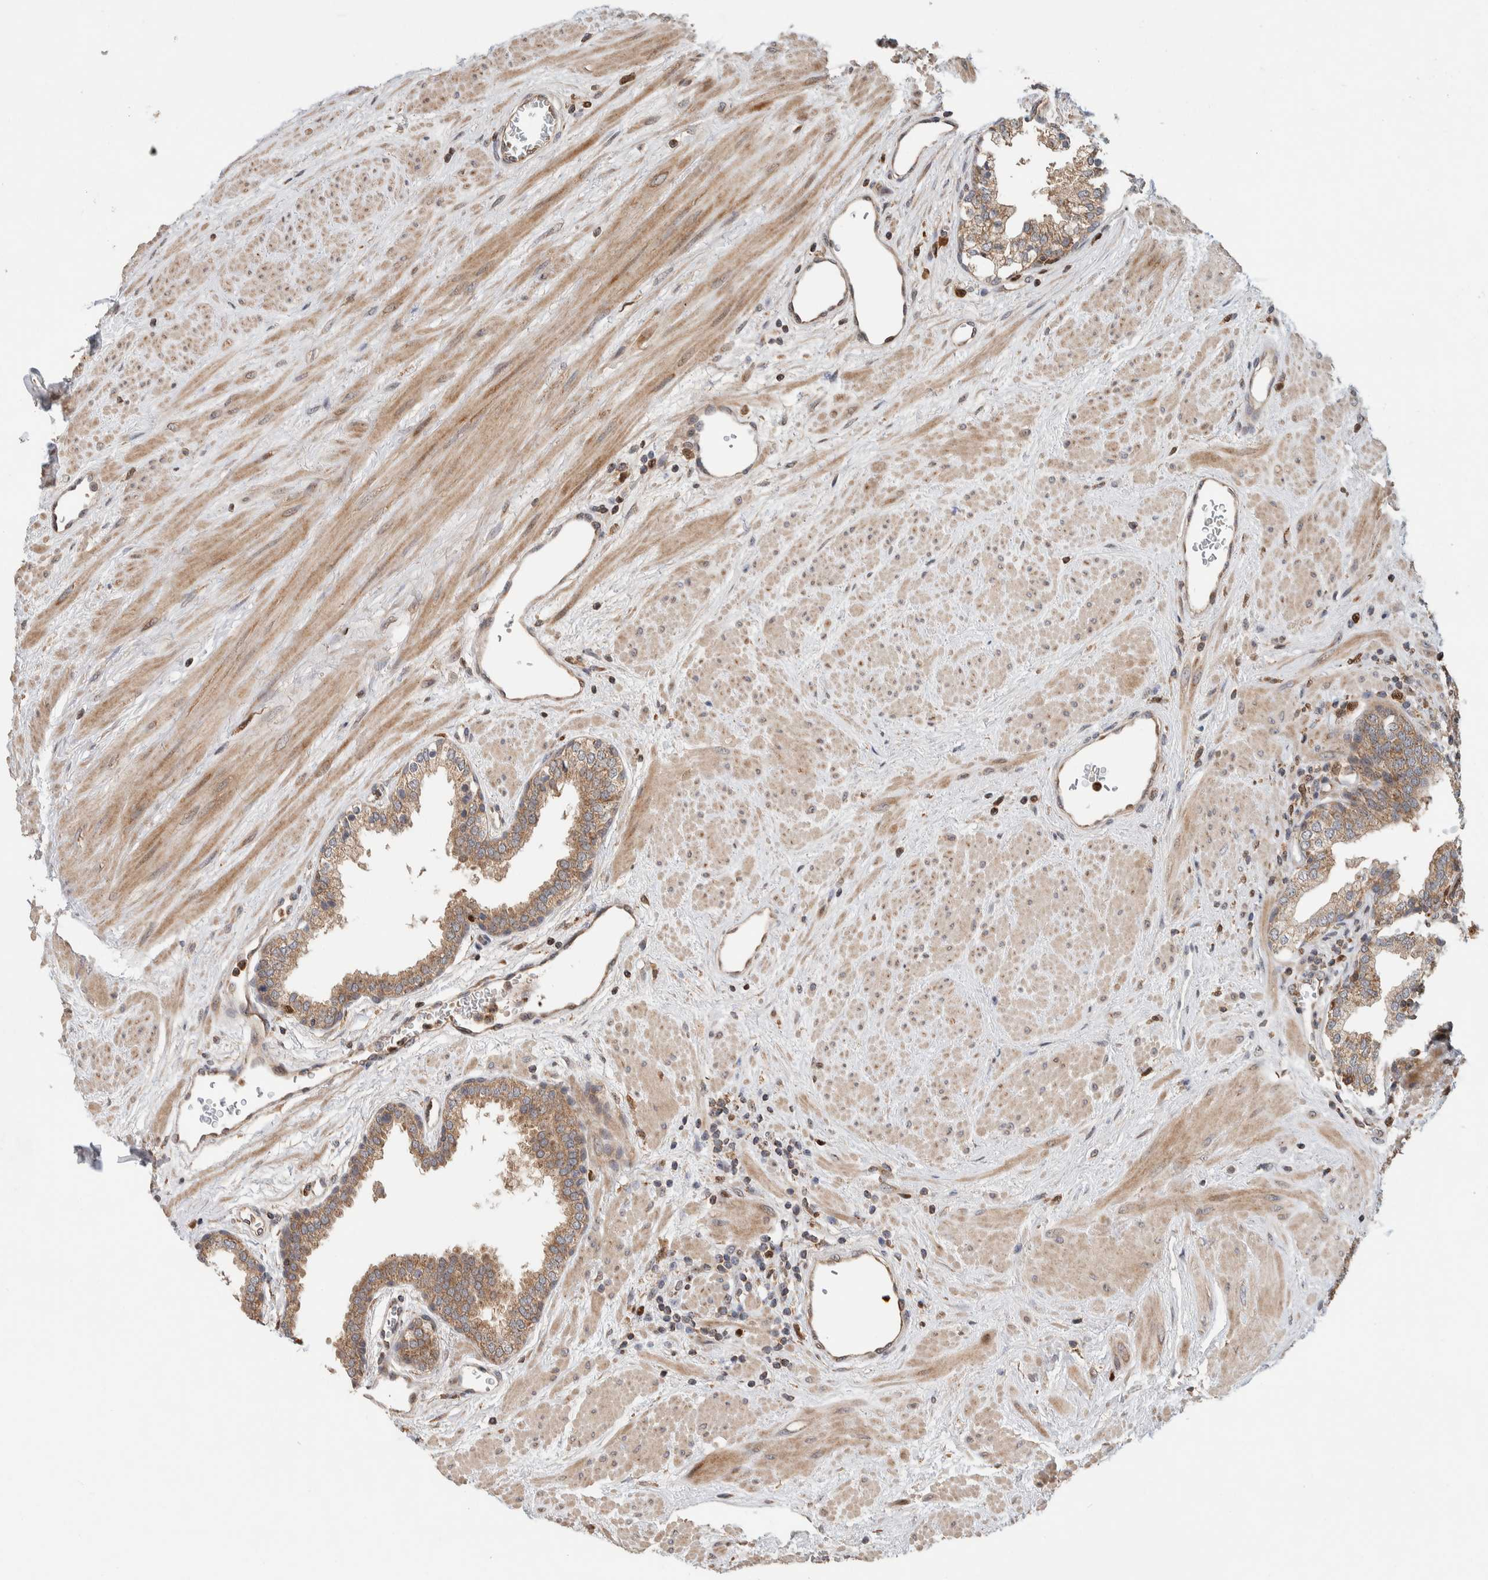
{"staining": {"intensity": "moderate", "quantity": ">75%", "location": "cytoplasmic/membranous"}, "tissue": "prostate", "cell_type": "Glandular cells", "image_type": "normal", "snomed": [{"axis": "morphology", "description": "Normal tissue, NOS"}, {"axis": "topography", "description": "Prostate"}], "caption": "Glandular cells display medium levels of moderate cytoplasmic/membranous staining in approximately >75% of cells in normal prostate. Ihc stains the protein of interest in brown and the nuclei are stained blue.", "gene": "VPS53", "patient": {"sex": "male", "age": 51}}